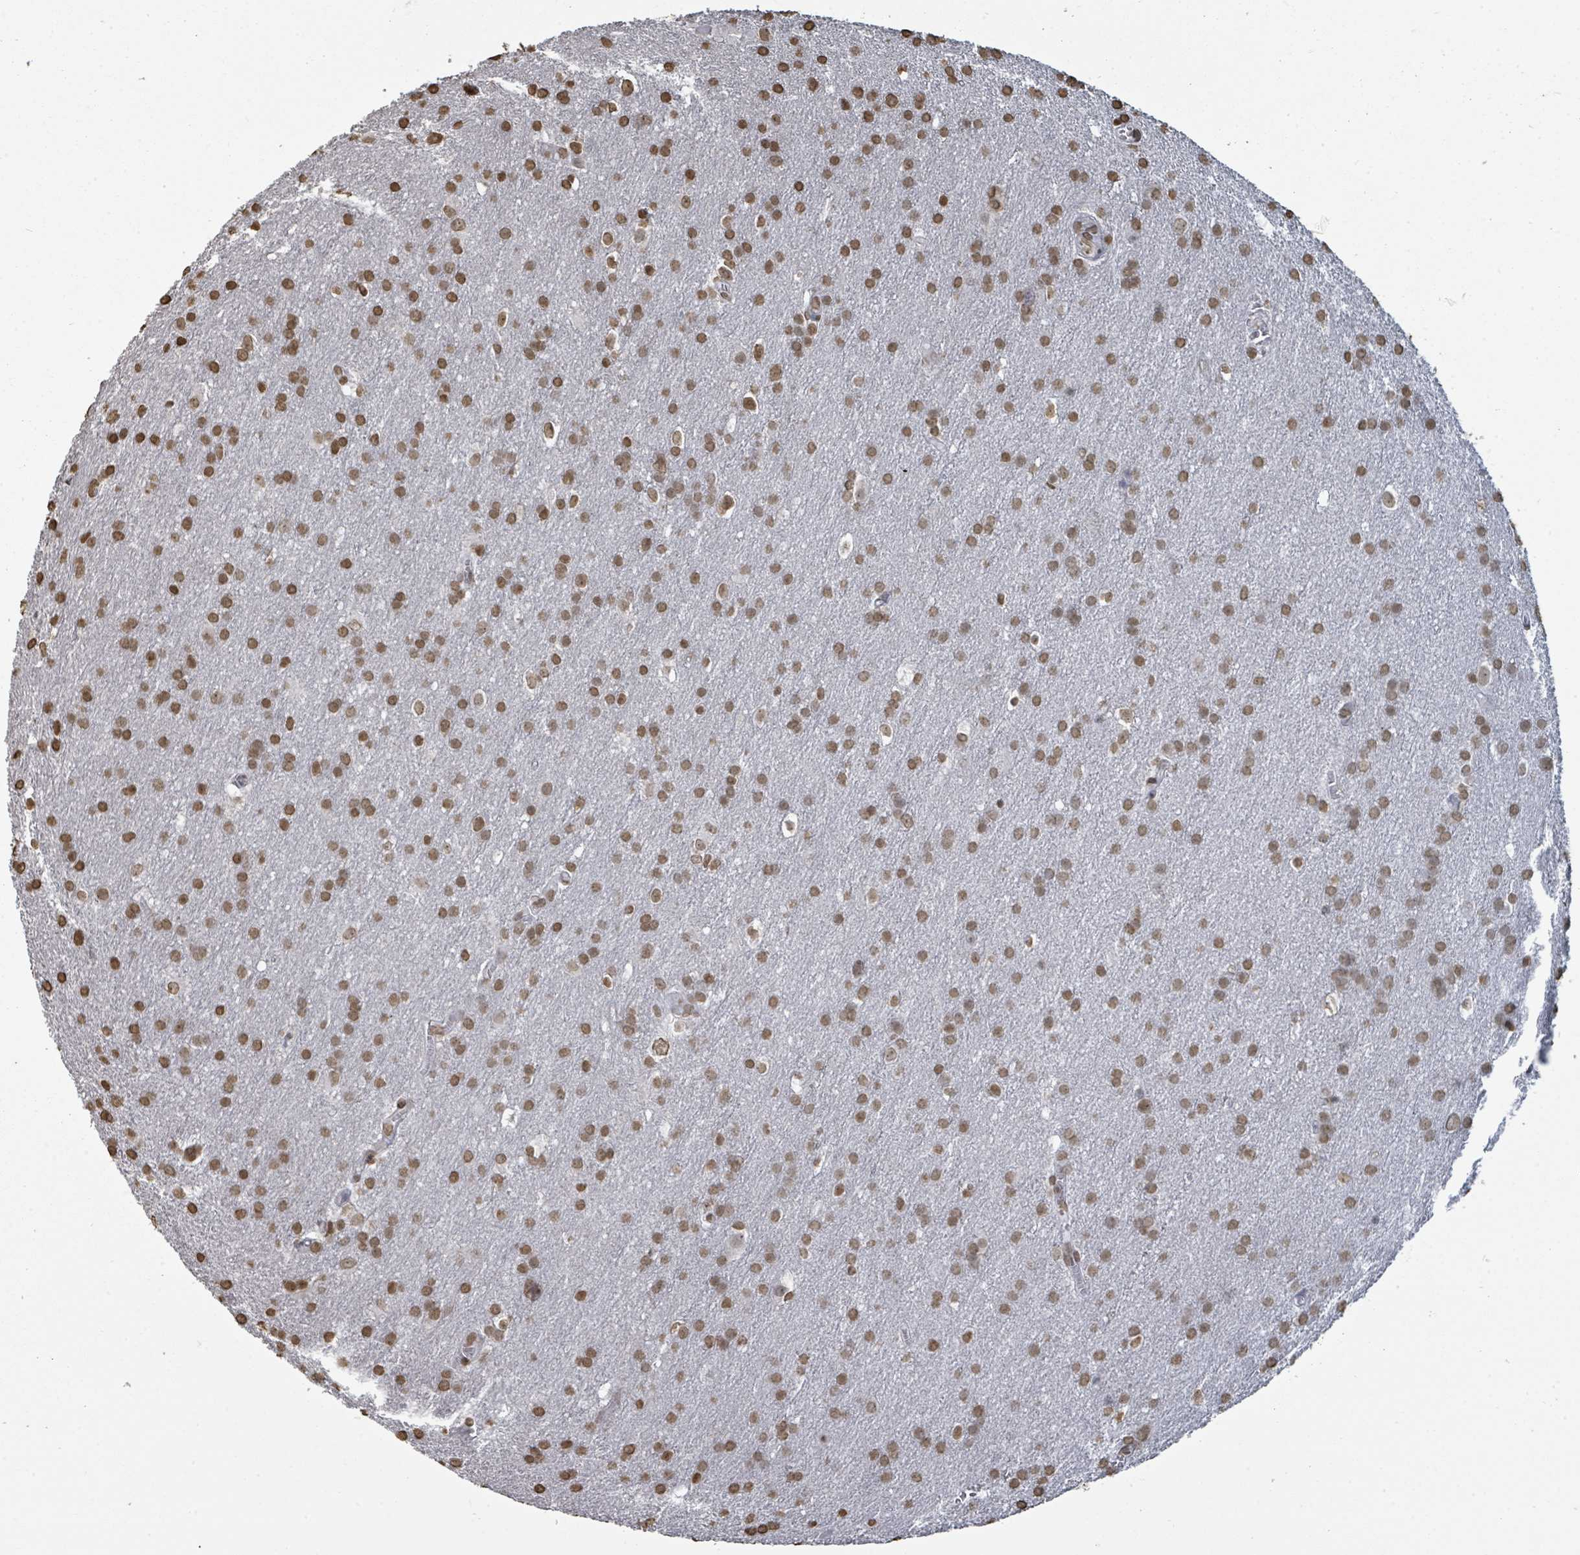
{"staining": {"intensity": "moderate", "quantity": ">75%", "location": "nuclear"}, "tissue": "glioma", "cell_type": "Tumor cells", "image_type": "cancer", "snomed": [{"axis": "morphology", "description": "Glioma, malignant, Low grade"}, {"axis": "topography", "description": "Brain"}], "caption": "About >75% of tumor cells in human malignant glioma (low-grade) show moderate nuclear protein expression as visualized by brown immunohistochemical staining.", "gene": "MRPS12", "patient": {"sex": "female", "age": 32}}